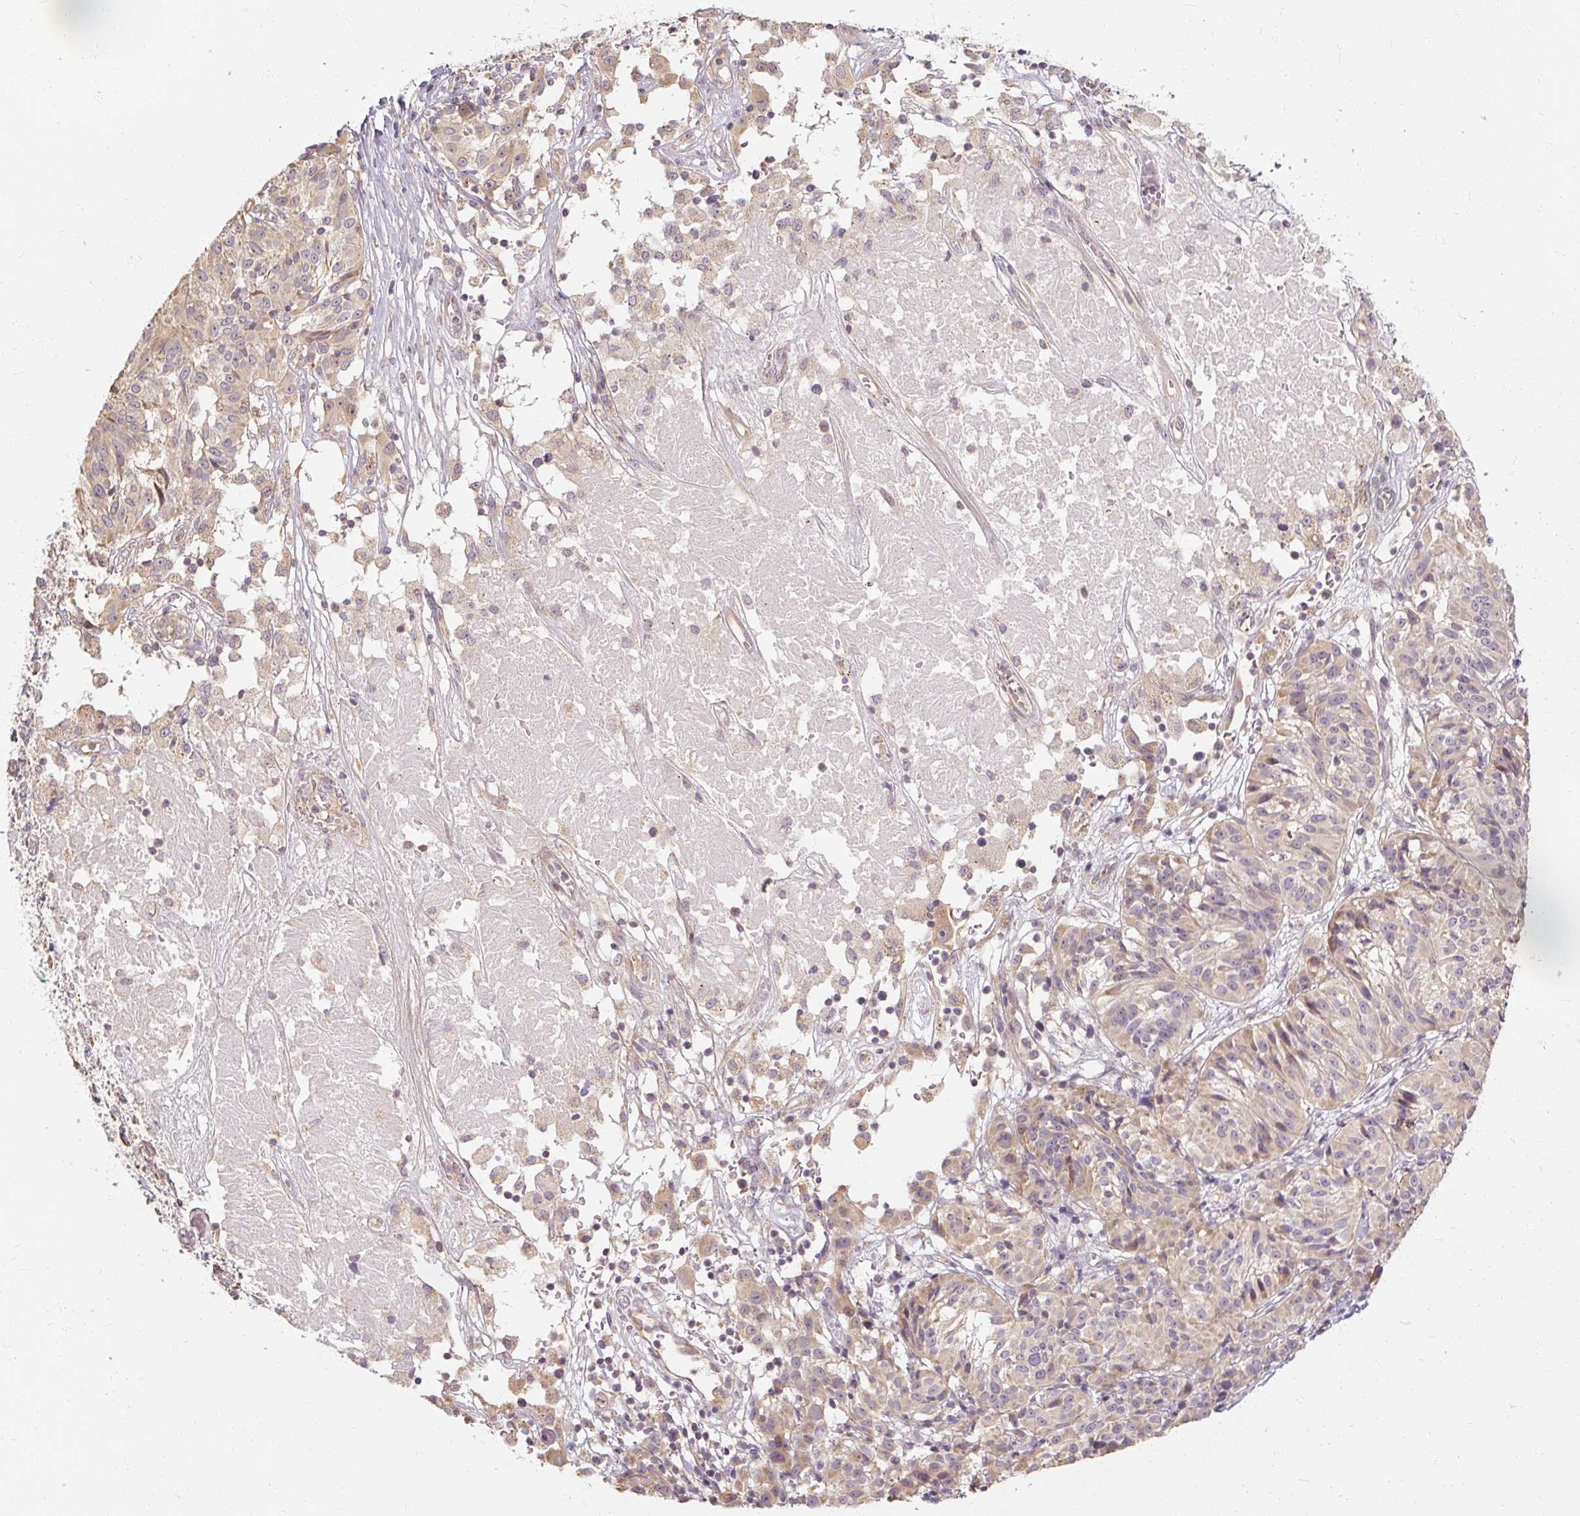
{"staining": {"intensity": "weak", "quantity": "<25%", "location": "cytoplasmic/membranous"}, "tissue": "melanoma", "cell_type": "Tumor cells", "image_type": "cancer", "snomed": [{"axis": "morphology", "description": "Malignant melanoma, NOS"}, {"axis": "topography", "description": "Skin"}], "caption": "Malignant melanoma was stained to show a protein in brown. There is no significant expression in tumor cells.", "gene": "RB1CC1", "patient": {"sex": "female", "age": 72}}